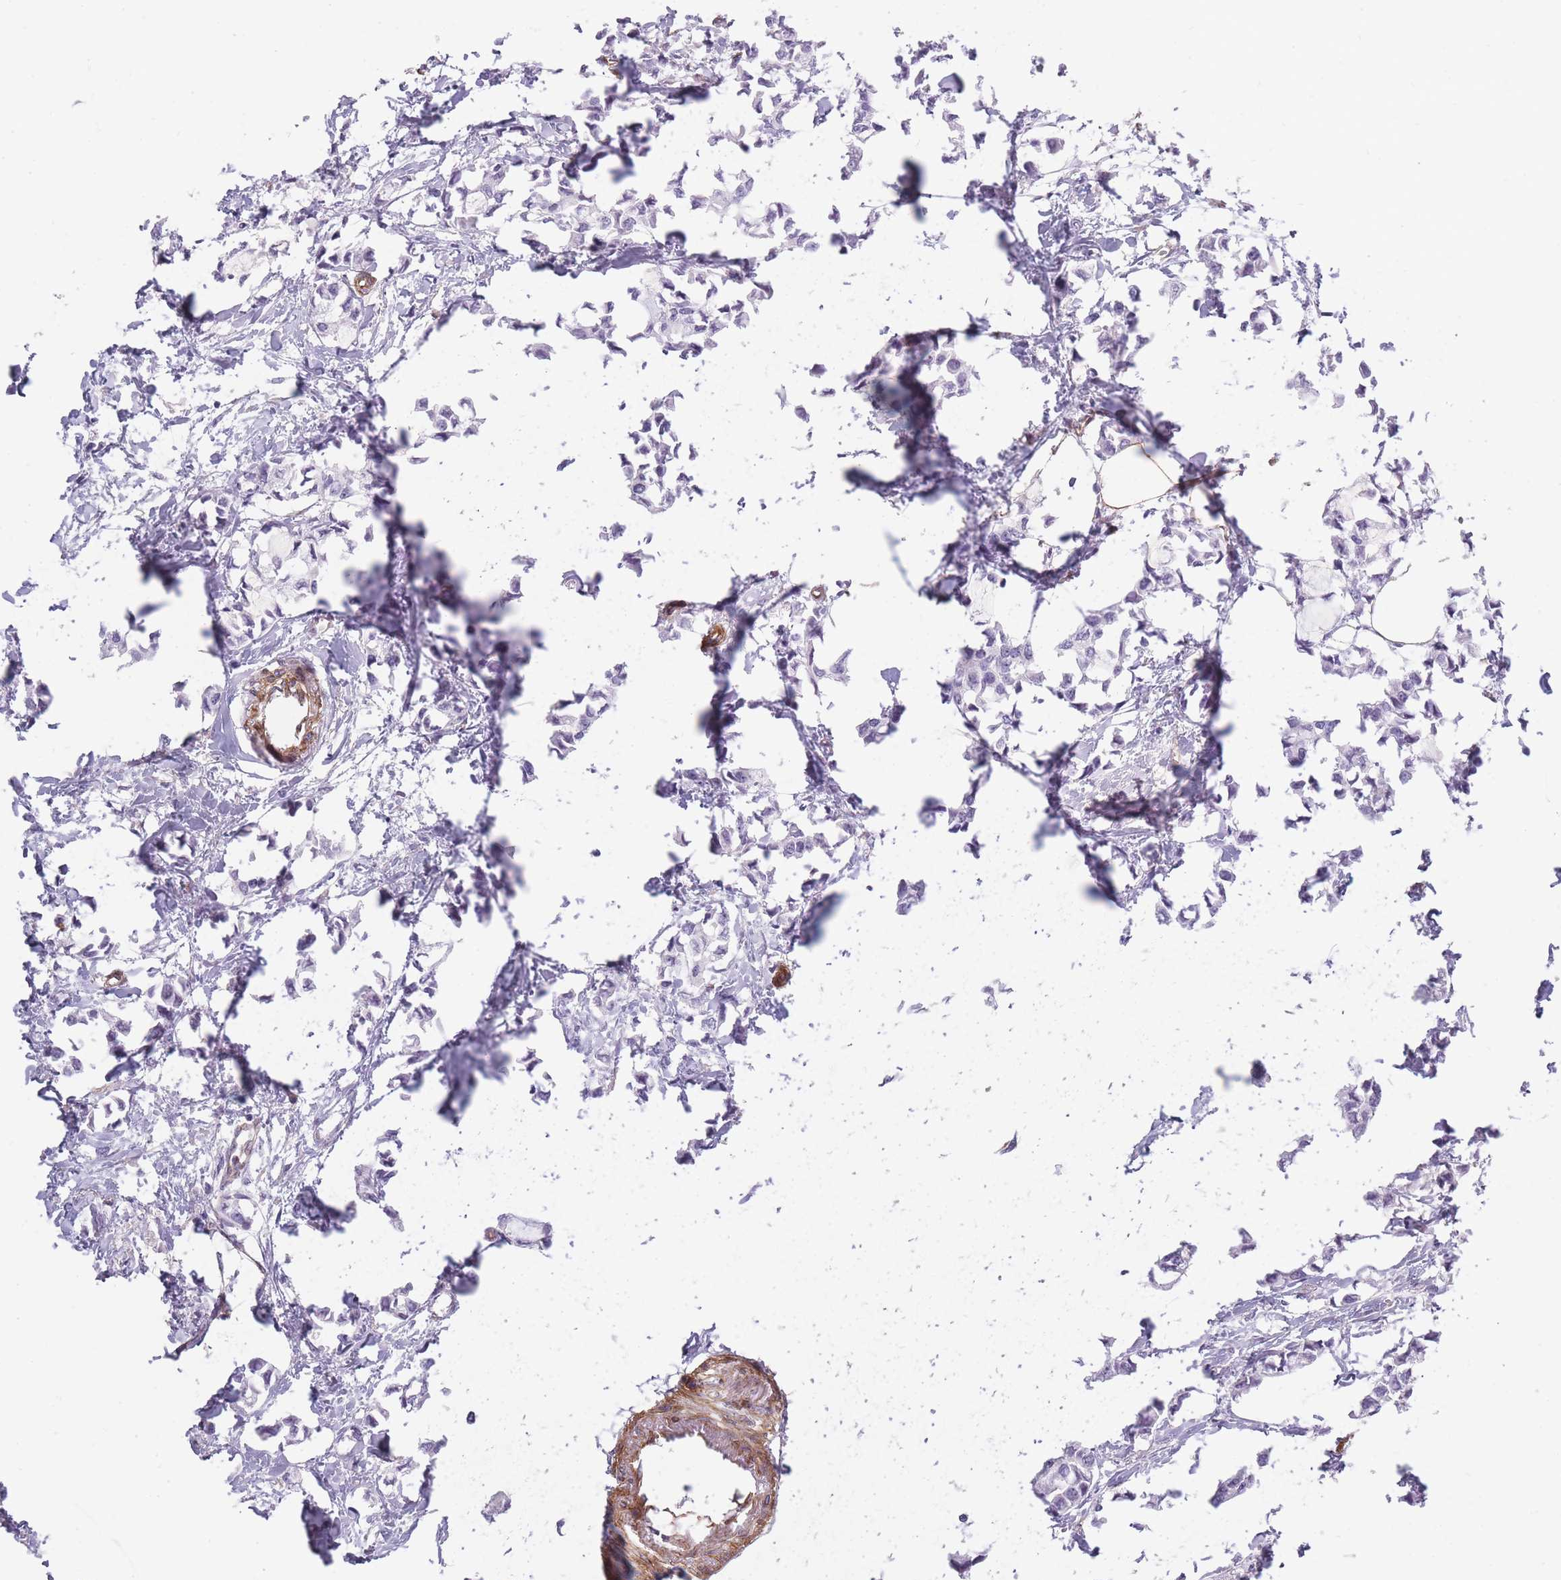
{"staining": {"intensity": "negative", "quantity": "none", "location": "none"}, "tissue": "breast cancer", "cell_type": "Tumor cells", "image_type": "cancer", "snomed": [{"axis": "morphology", "description": "Duct carcinoma"}, {"axis": "topography", "description": "Breast"}], "caption": "An image of breast infiltrating ductal carcinoma stained for a protein displays no brown staining in tumor cells.", "gene": "OR6B3", "patient": {"sex": "female", "age": 73}}